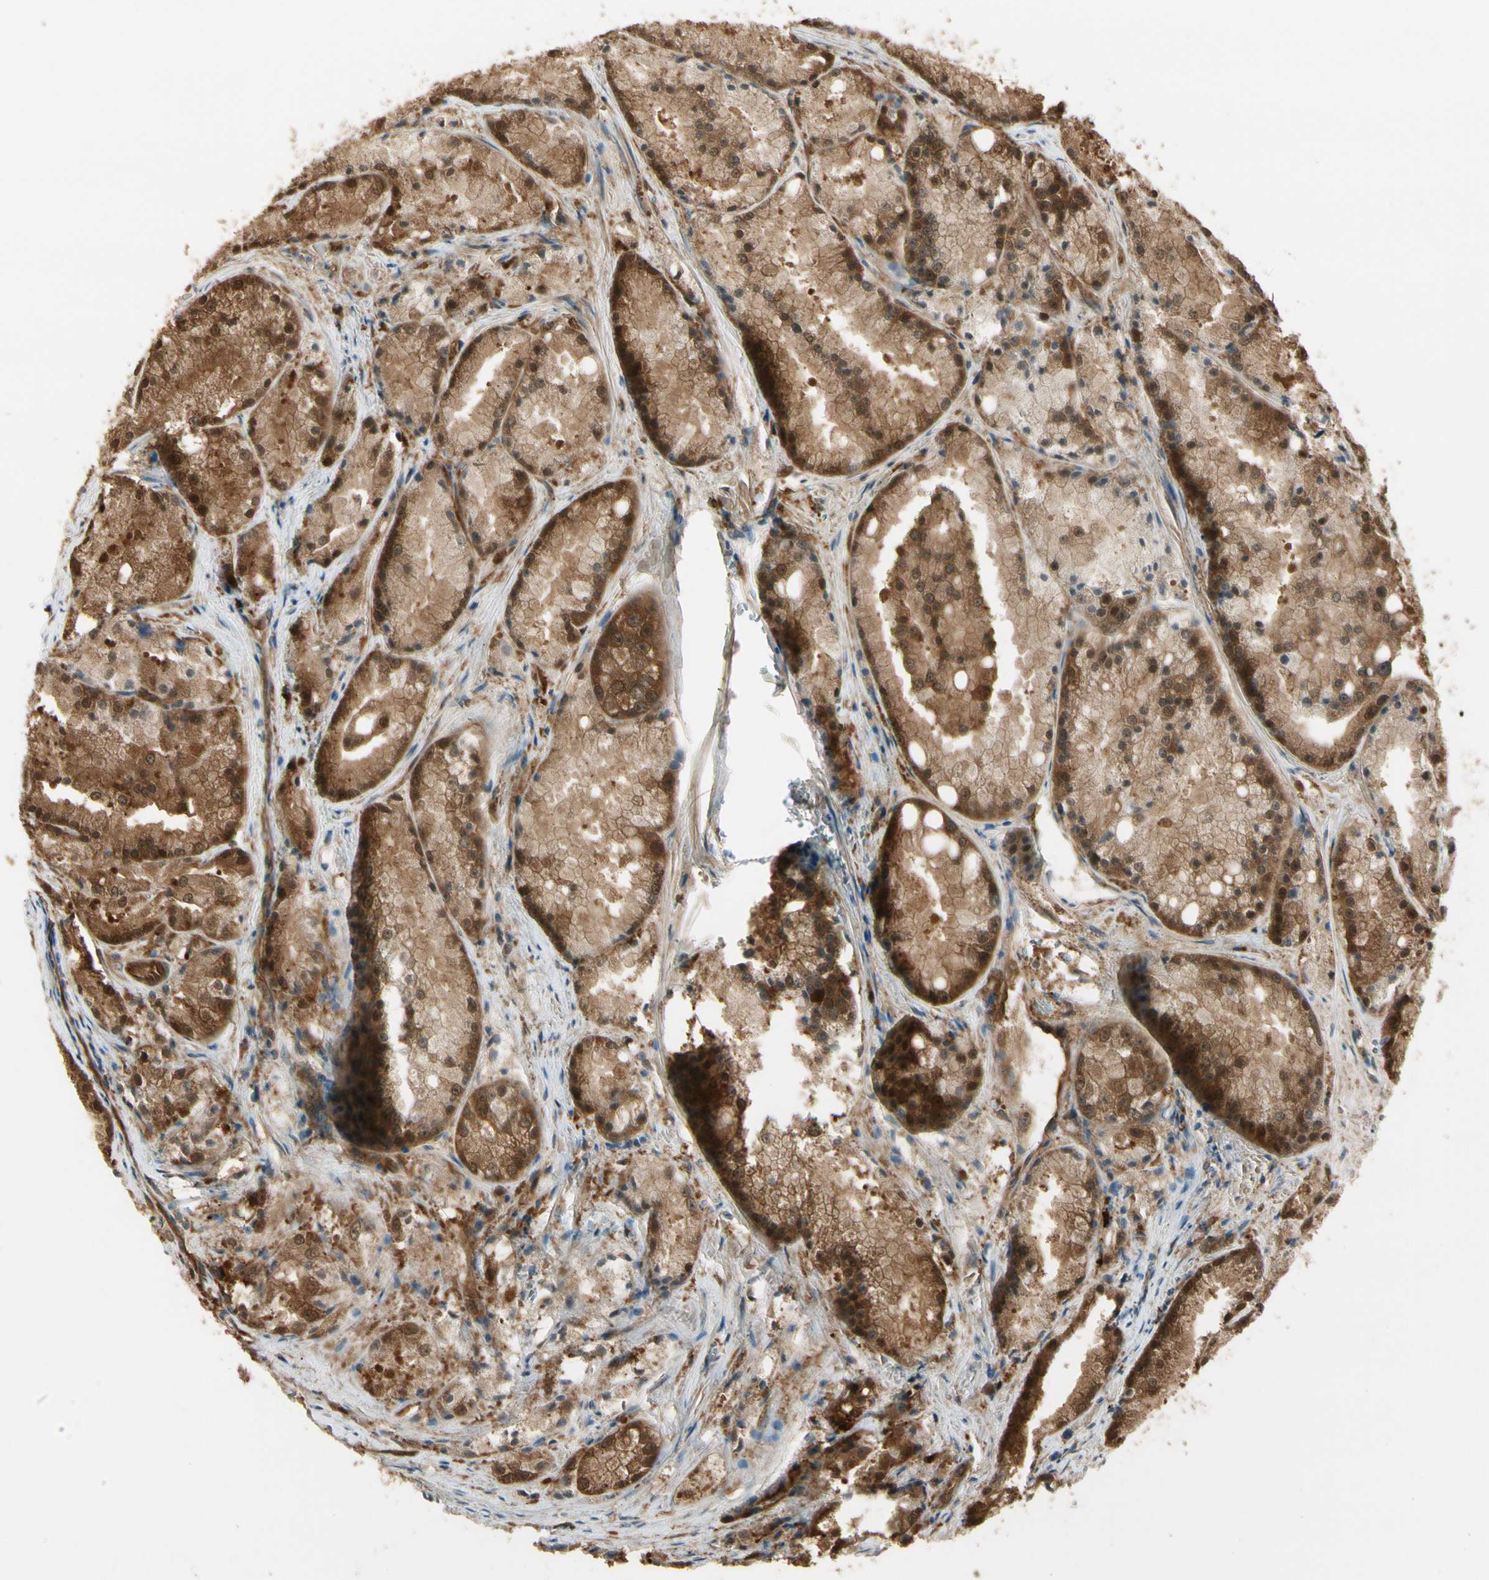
{"staining": {"intensity": "strong", "quantity": ">75%", "location": "cytoplasmic/membranous,nuclear"}, "tissue": "prostate cancer", "cell_type": "Tumor cells", "image_type": "cancer", "snomed": [{"axis": "morphology", "description": "Adenocarcinoma, Low grade"}, {"axis": "topography", "description": "Prostate"}], "caption": "A high-resolution image shows IHC staining of low-grade adenocarcinoma (prostate), which demonstrates strong cytoplasmic/membranous and nuclear staining in about >75% of tumor cells.", "gene": "SERPINB6", "patient": {"sex": "male", "age": 64}}